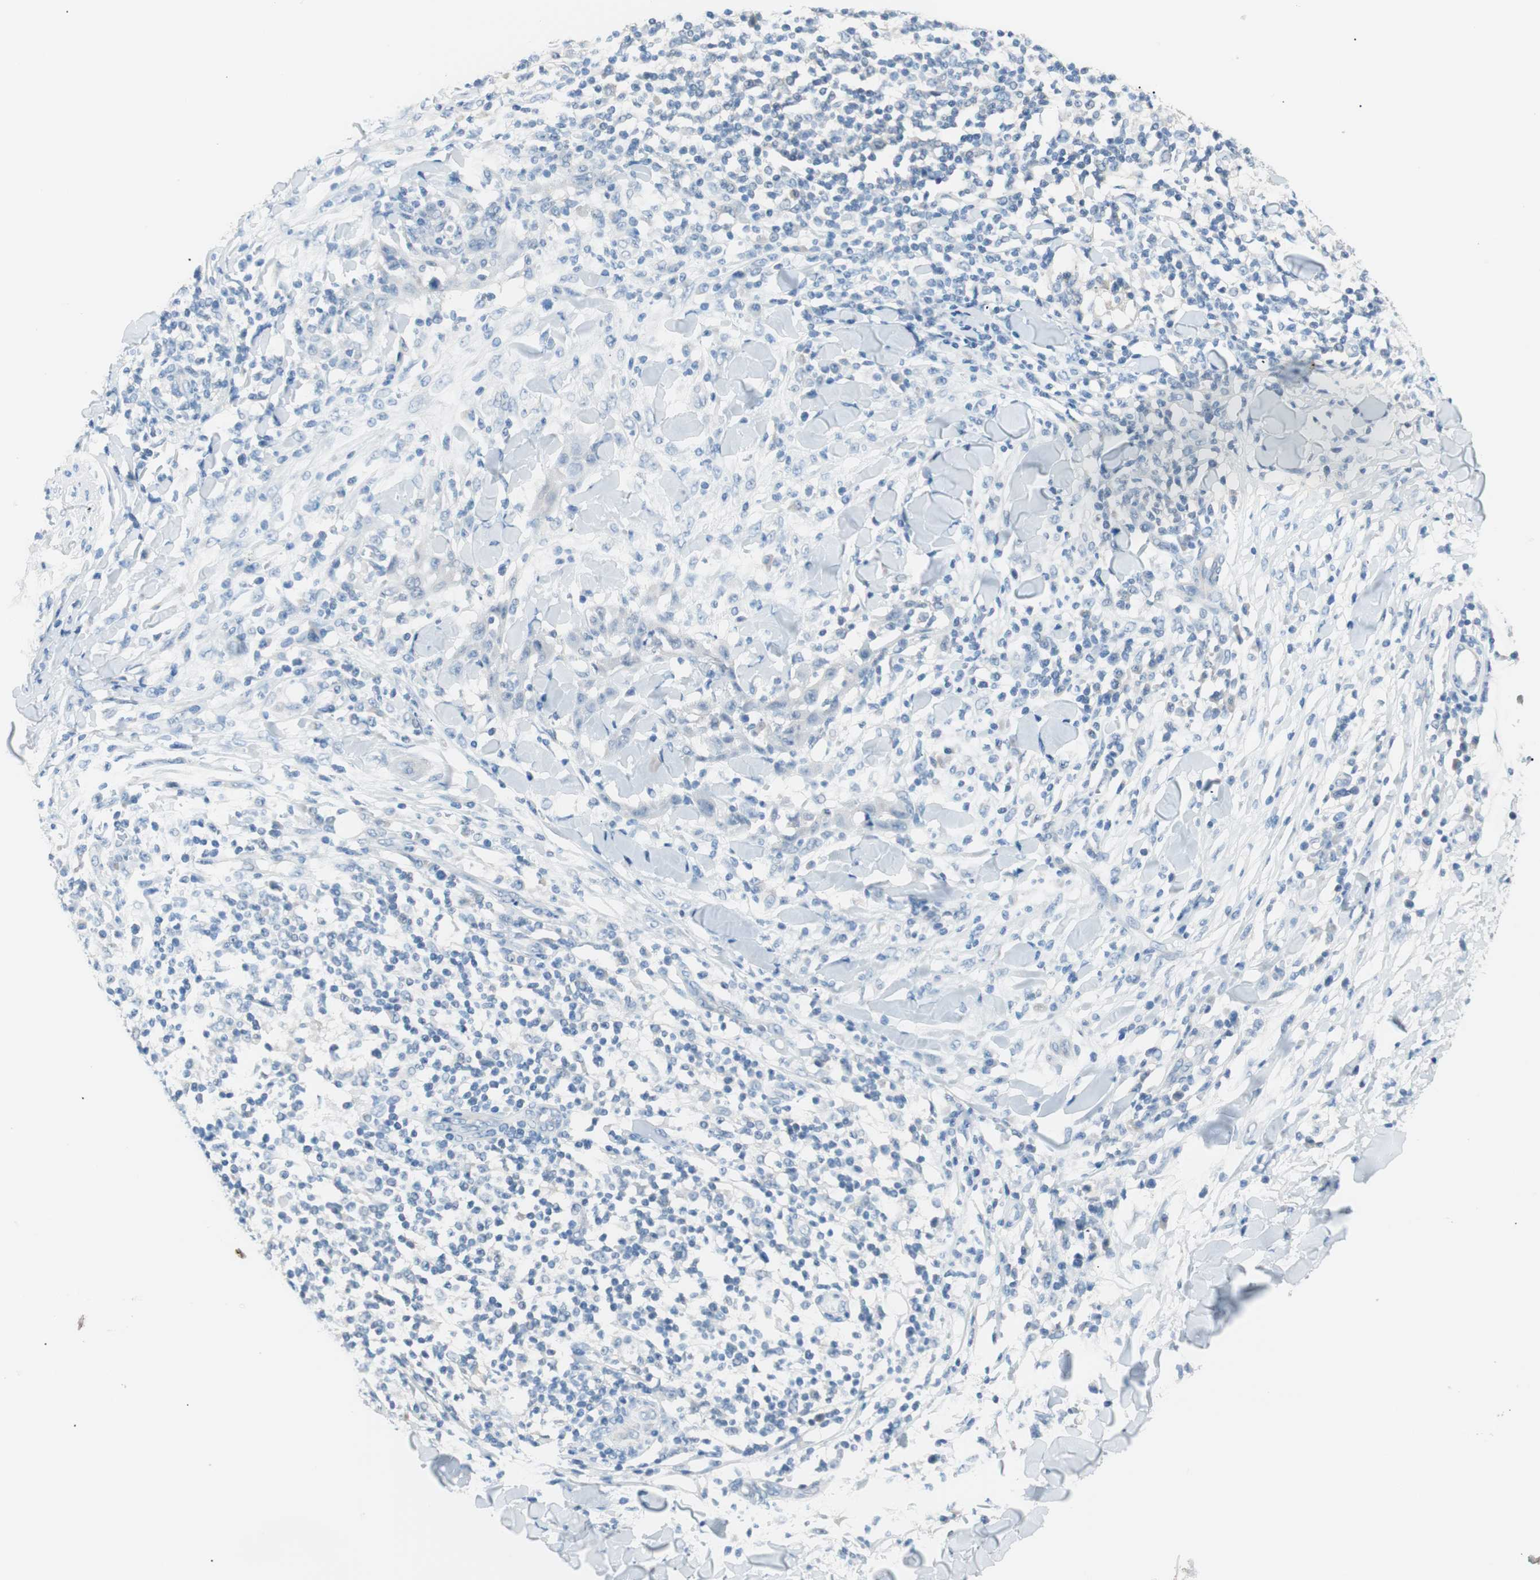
{"staining": {"intensity": "negative", "quantity": "none", "location": "none"}, "tissue": "skin cancer", "cell_type": "Tumor cells", "image_type": "cancer", "snomed": [{"axis": "morphology", "description": "Squamous cell carcinoma, NOS"}, {"axis": "topography", "description": "Skin"}], "caption": "A high-resolution photomicrograph shows immunohistochemistry (IHC) staining of skin cancer, which demonstrates no significant expression in tumor cells. Nuclei are stained in blue.", "gene": "VIL1", "patient": {"sex": "male", "age": 24}}